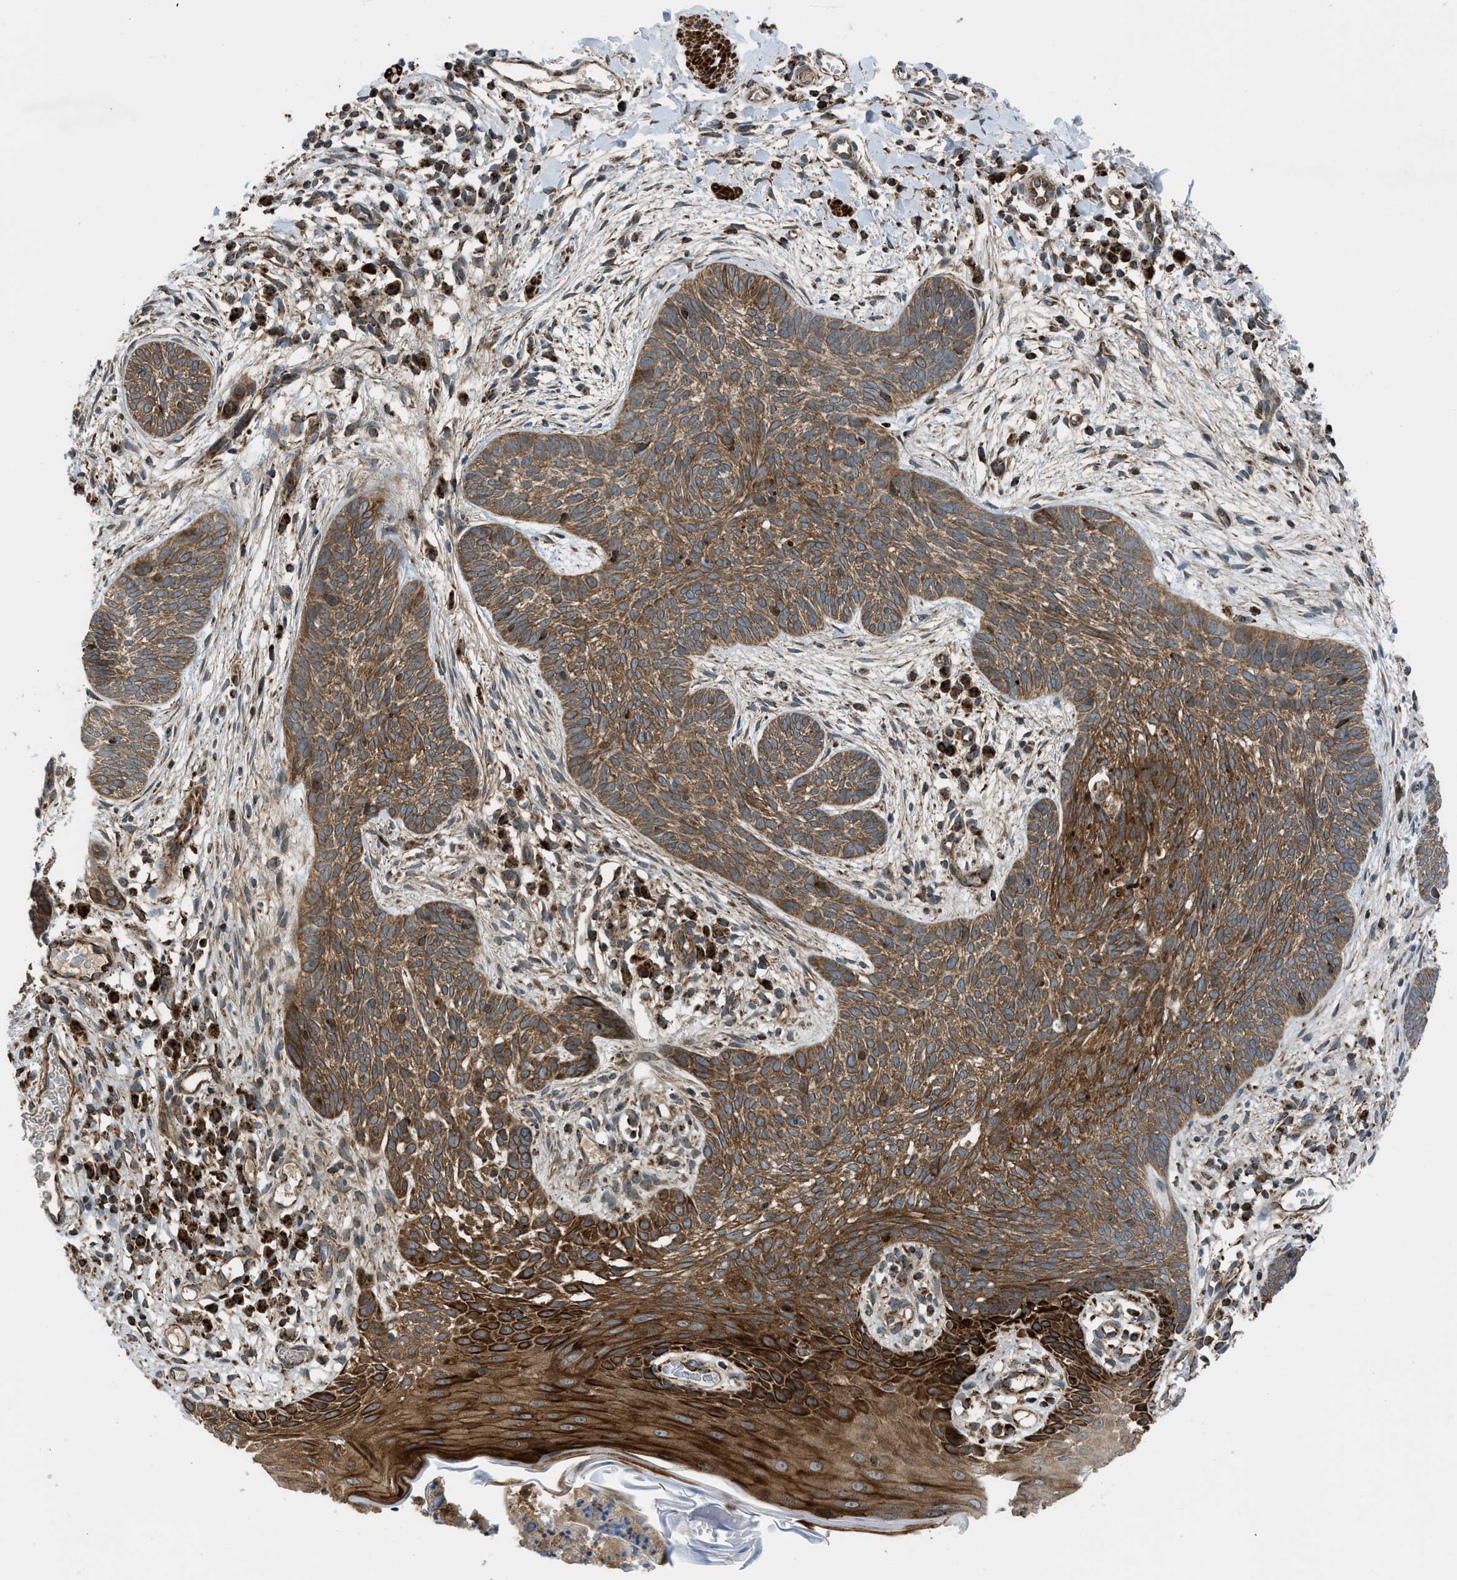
{"staining": {"intensity": "moderate", "quantity": ">75%", "location": "cytoplasmic/membranous"}, "tissue": "skin cancer", "cell_type": "Tumor cells", "image_type": "cancer", "snomed": [{"axis": "morphology", "description": "Basal cell carcinoma"}, {"axis": "topography", "description": "Skin"}], "caption": "High-magnification brightfield microscopy of skin cancer (basal cell carcinoma) stained with DAB (brown) and counterstained with hematoxylin (blue). tumor cells exhibit moderate cytoplasmic/membranous positivity is present in approximately>75% of cells.", "gene": "SESN2", "patient": {"sex": "female", "age": 59}}